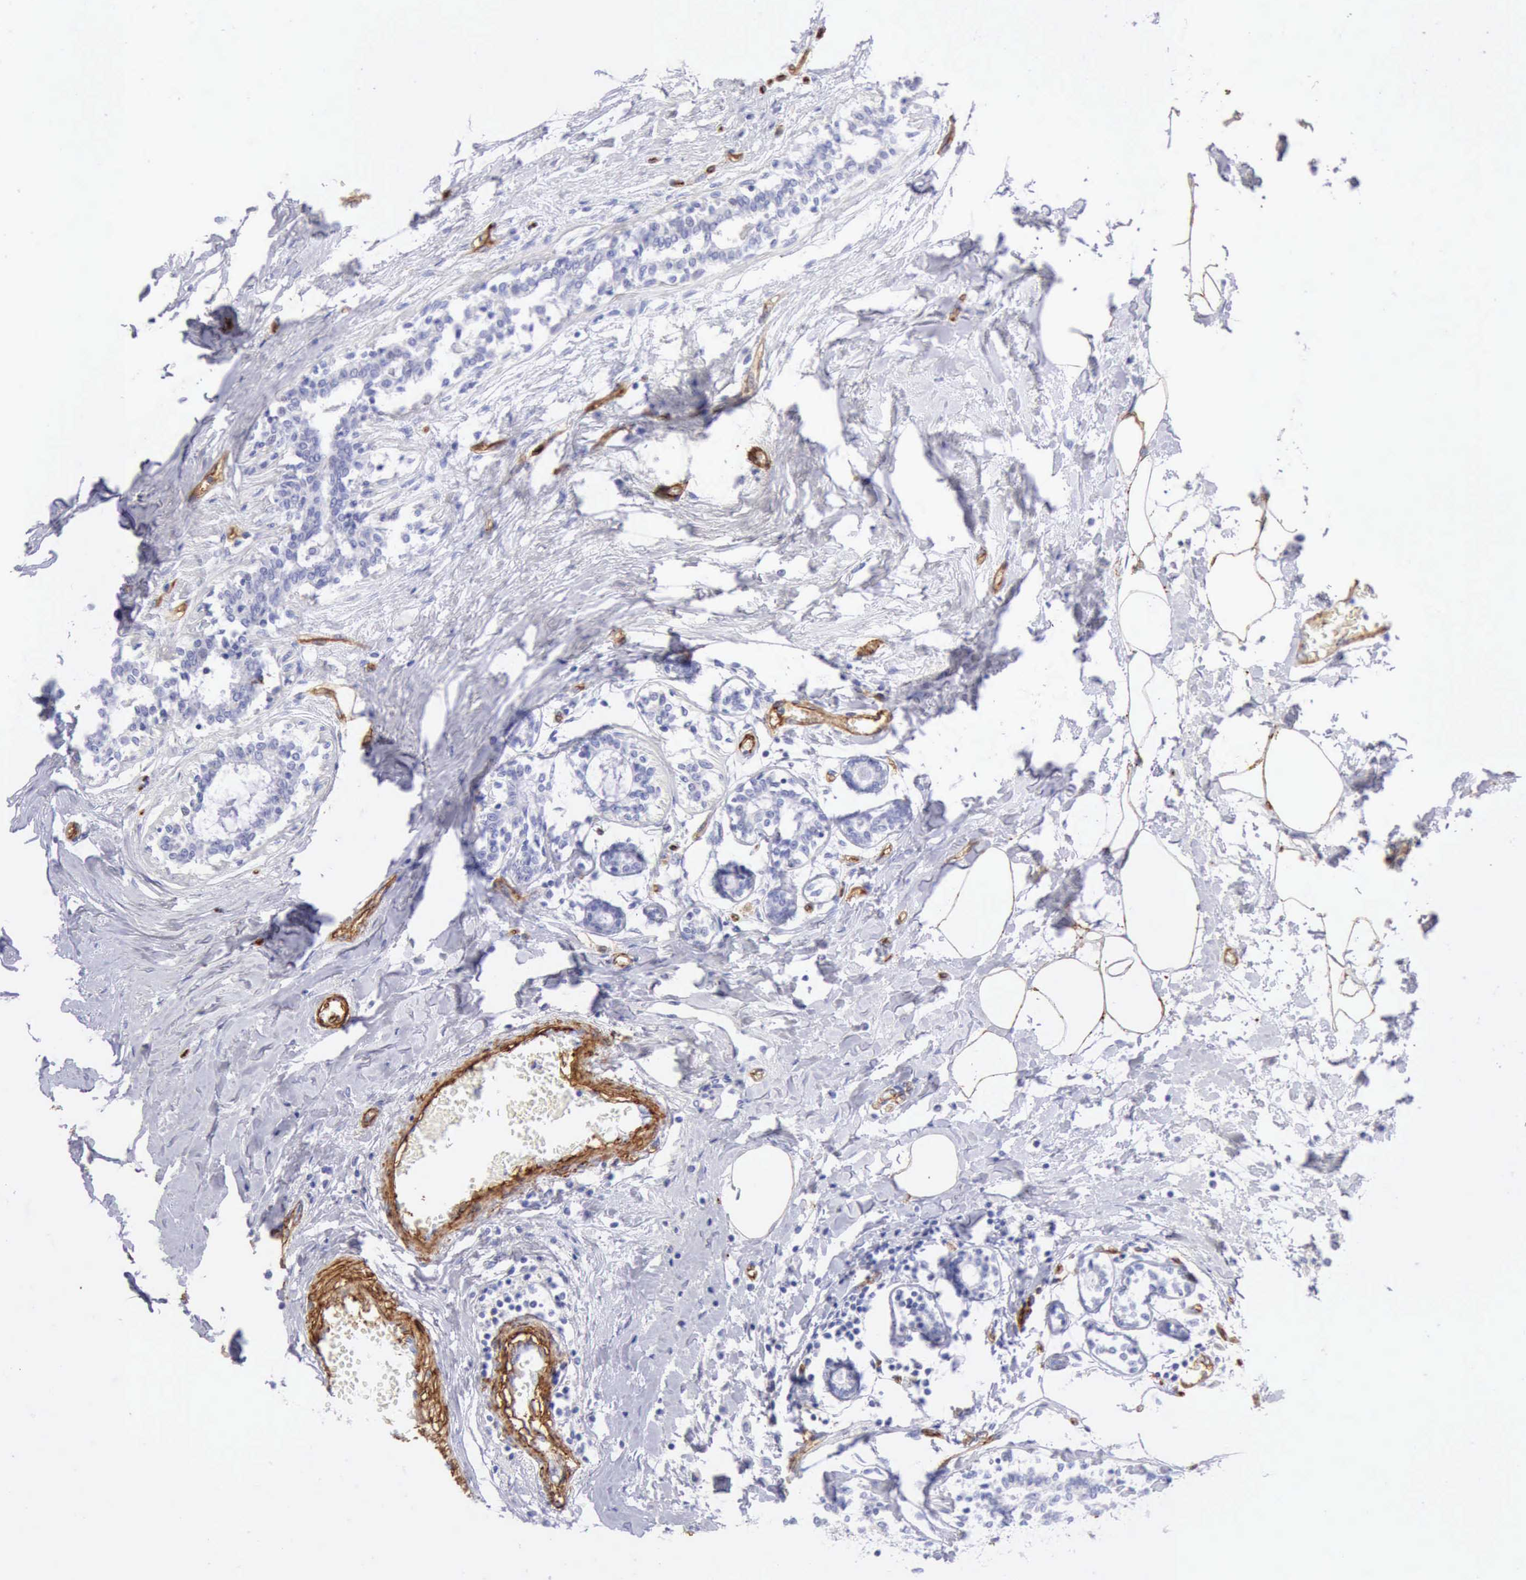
{"staining": {"intensity": "negative", "quantity": "none", "location": "none"}, "tissue": "breast cancer", "cell_type": "Tumor cells", "image_type": "cancer", "snomed": [{"axis": "morphology", "description": "Lobular carcinoma"}, {"axis": "topography", "description": "Breast"}], "caption": "Immunohistochemistry photomicrograph of neoplastic tissue: human breast cancer (lobular carcinoma) stained with DAB demonstrates no significant protein expression in tumor cells.", "gene": "AOC3", "patient": {"sex": "female", "age": 51}}